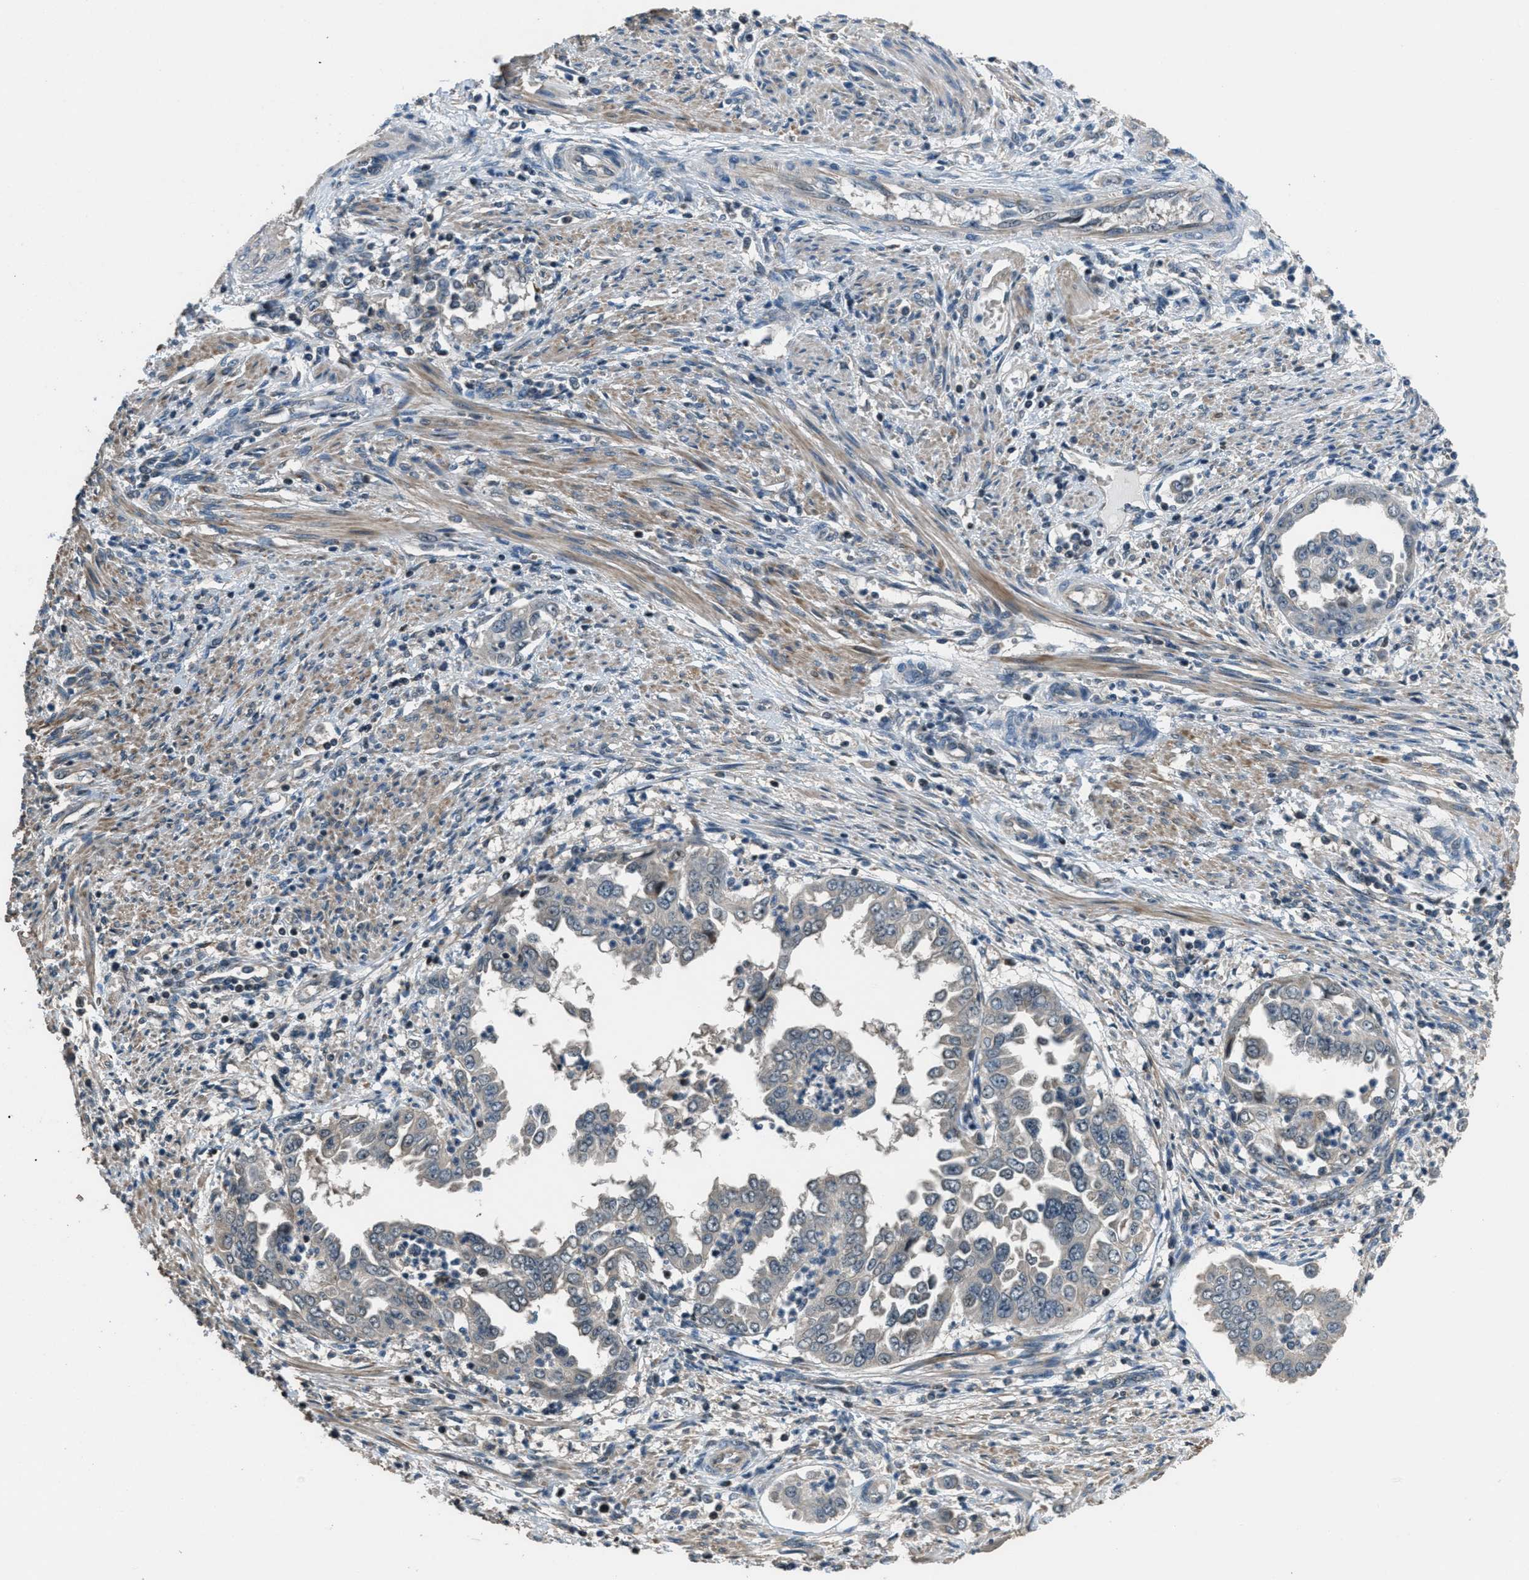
{"staining": {"intensity": "weak", "quantity": "<25%", "location": "cytoplasmic/membranous,nuclear"}, "tissue": "endometrial cancer", "cell_type": "Tumor cells", "image_type": "cancer", "snomed": [{"axis": "morphology", "description": "Adenocarcinoma, NOS"}, {"axis": "topography", "description": "Endometrium"}], "caption": "Micrograph shows no significant protein positivity in tumor cells of endometrial cancer.", "gene": "NAT1", "patient": {"sex": "female", "age": 85}}